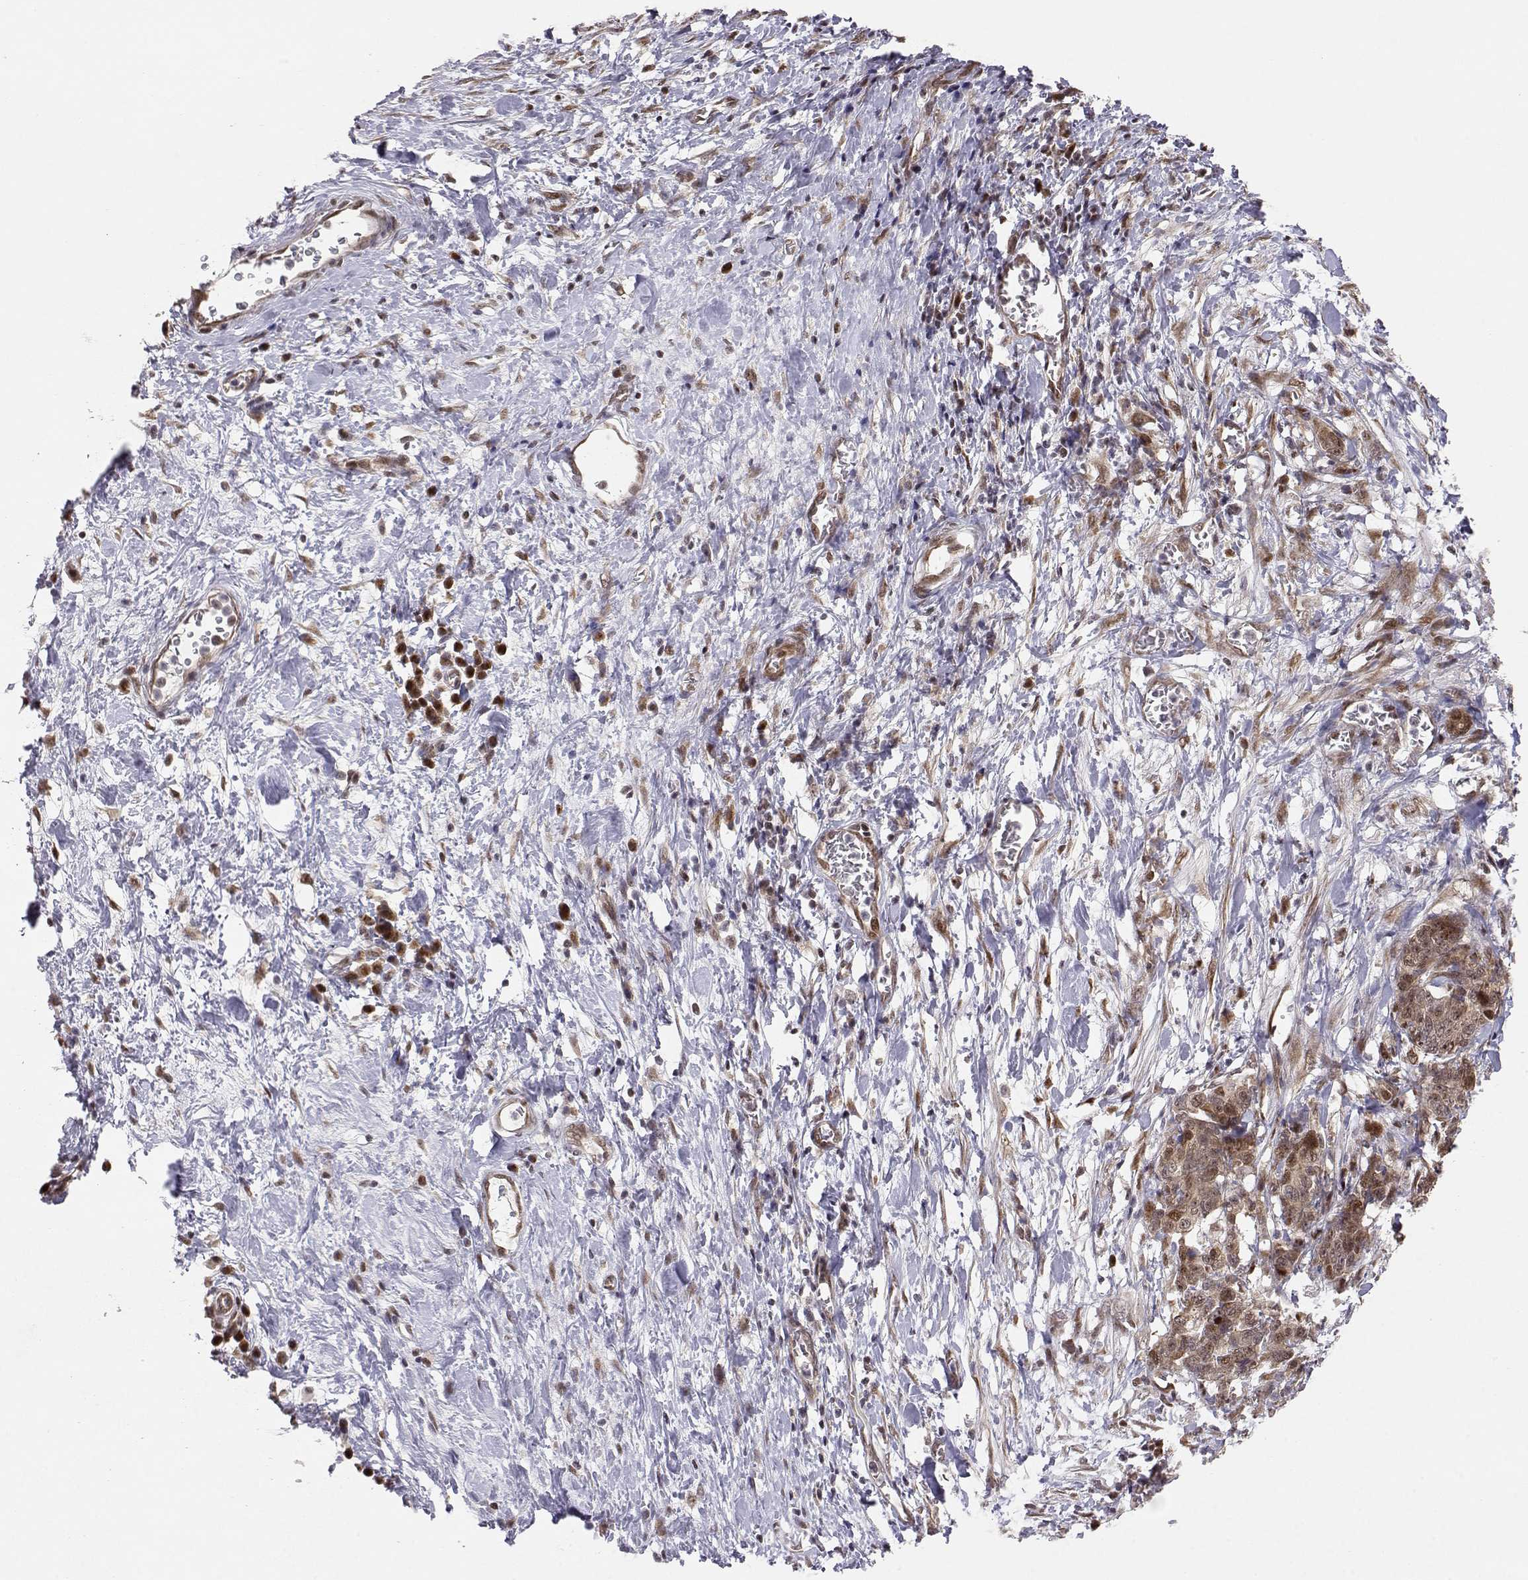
{"staining": {"intensity": "strong", "quantity": "25%-75%", "location": "cytoplasmic/membranous,nuclear"}, "tissue": "stomach cancer", "cell_type": "Tumor cells", "image_type": "cancer", "snomed": [{"axis": "morphology", "description": "Normal tissue, NOS"}, {"axis": "morphology", "description": "Adenocarcinoma, NOS"}, {"axis": "topography", "description": "Stomach"}], "caption": "IHC staining of stomach adenocarcinoma, which shows high levels of strong cytoplasmic/membranous and nuclear expression in about 25%-75% of tumor cells indicating strong cytoplasmic/membranous and nuclear protein staining. The staining was performed using DAB (3,3'-diaminobenzidine) (brown) for protein detection and nuclei were counterstained in hematoxylin (blue).", "gene": "BRCA1", "patient": {"sex": "female", "age": 64}}